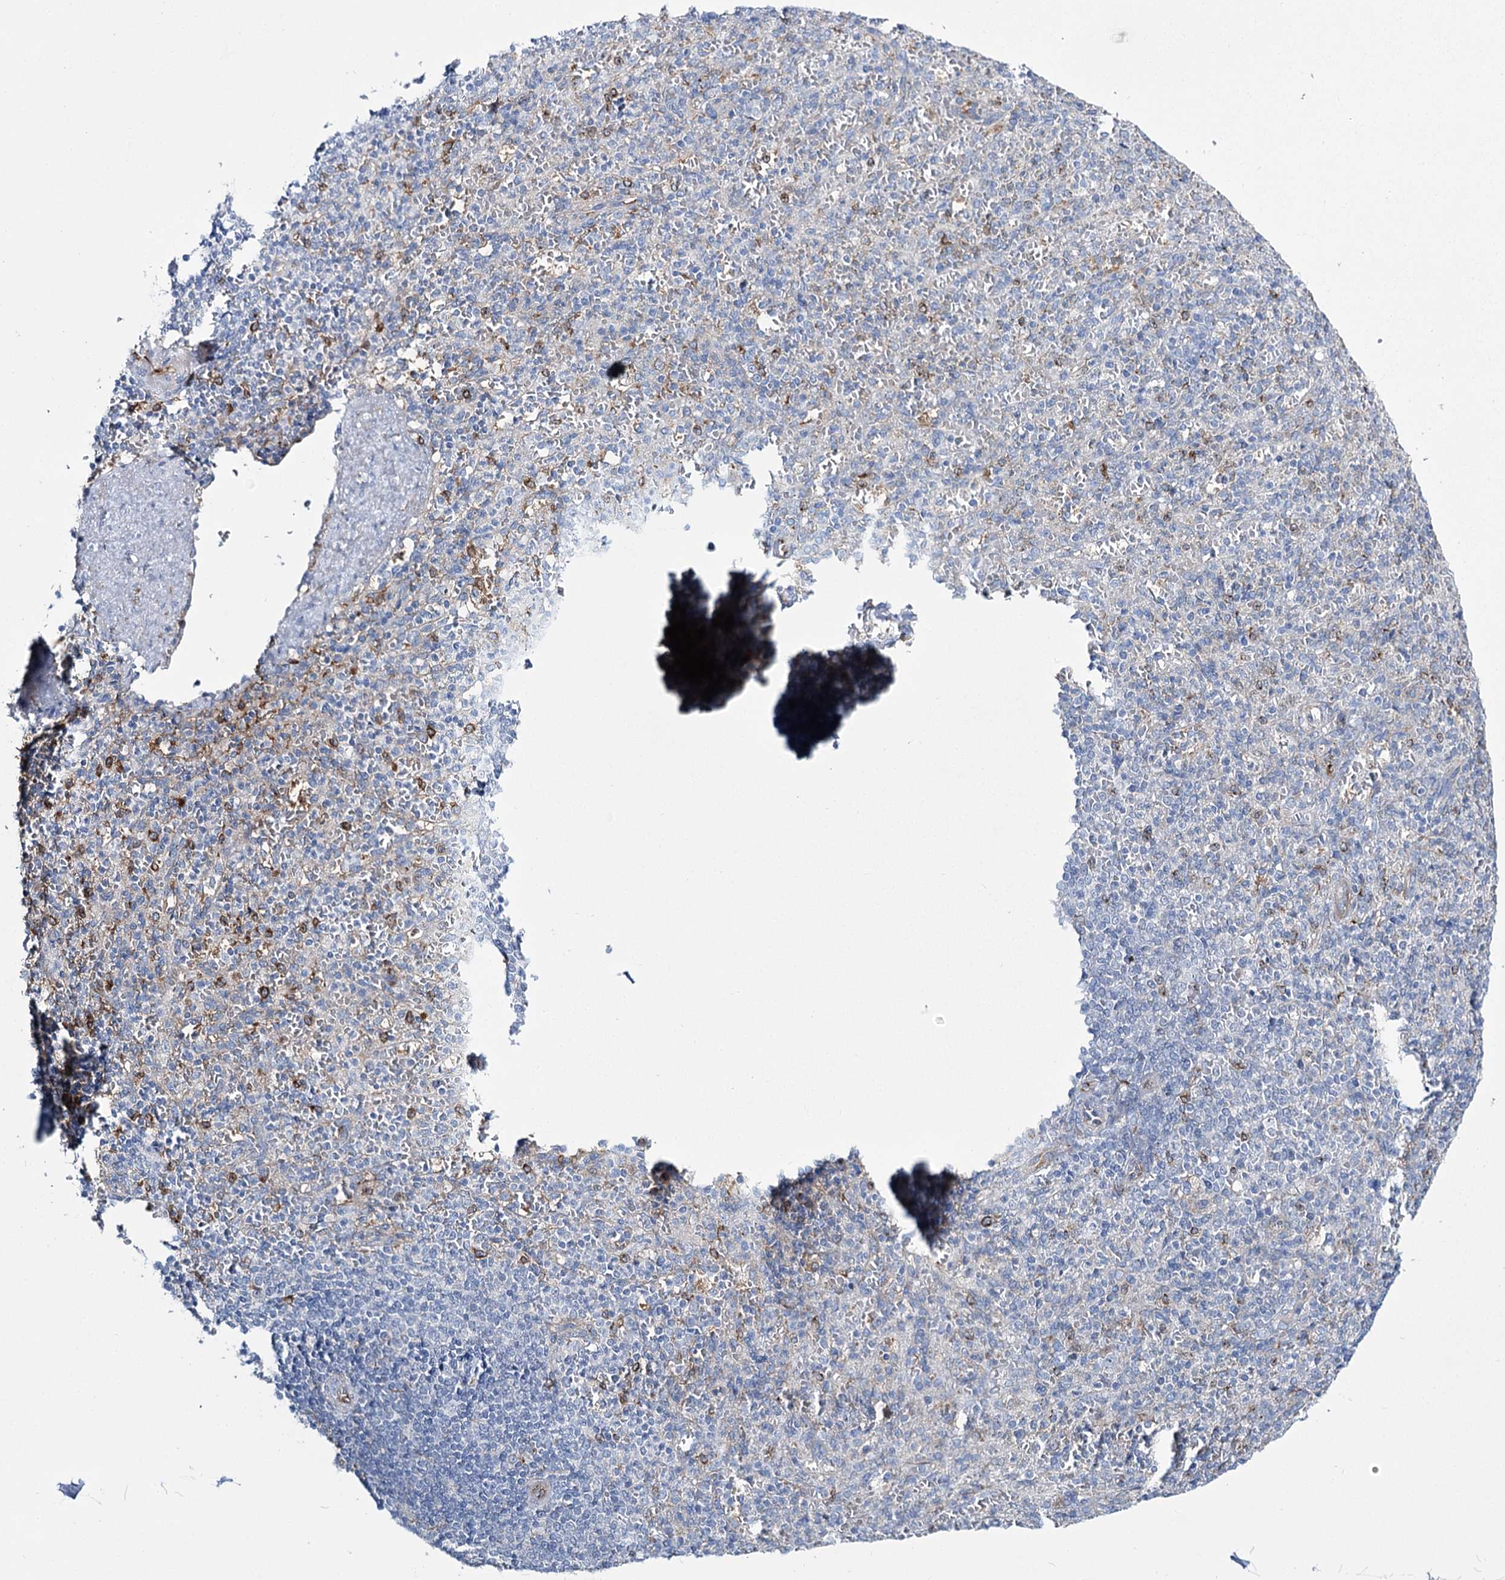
{"staining": {"intensity": "moderate", "quantity": "<25%", "location": "cytoplasmic/membranous"}, "tissue": "spleen", "cell_type": "Cells in red pulp", "image_type": "normal", "snomed": [{"axis": "morphology", "description": "Normal tissue, NOS"}, {"axis": "topography", "description": "Spleen"}], "caption": "DAB immunohistochemical staining of benign spleen exhibits moderate cytoplasmic/membranous protein staining in approximately <25% of cells in red pulp.", "gene": "CCDC88A", "patient": {"sex": "female", "age": 74}}